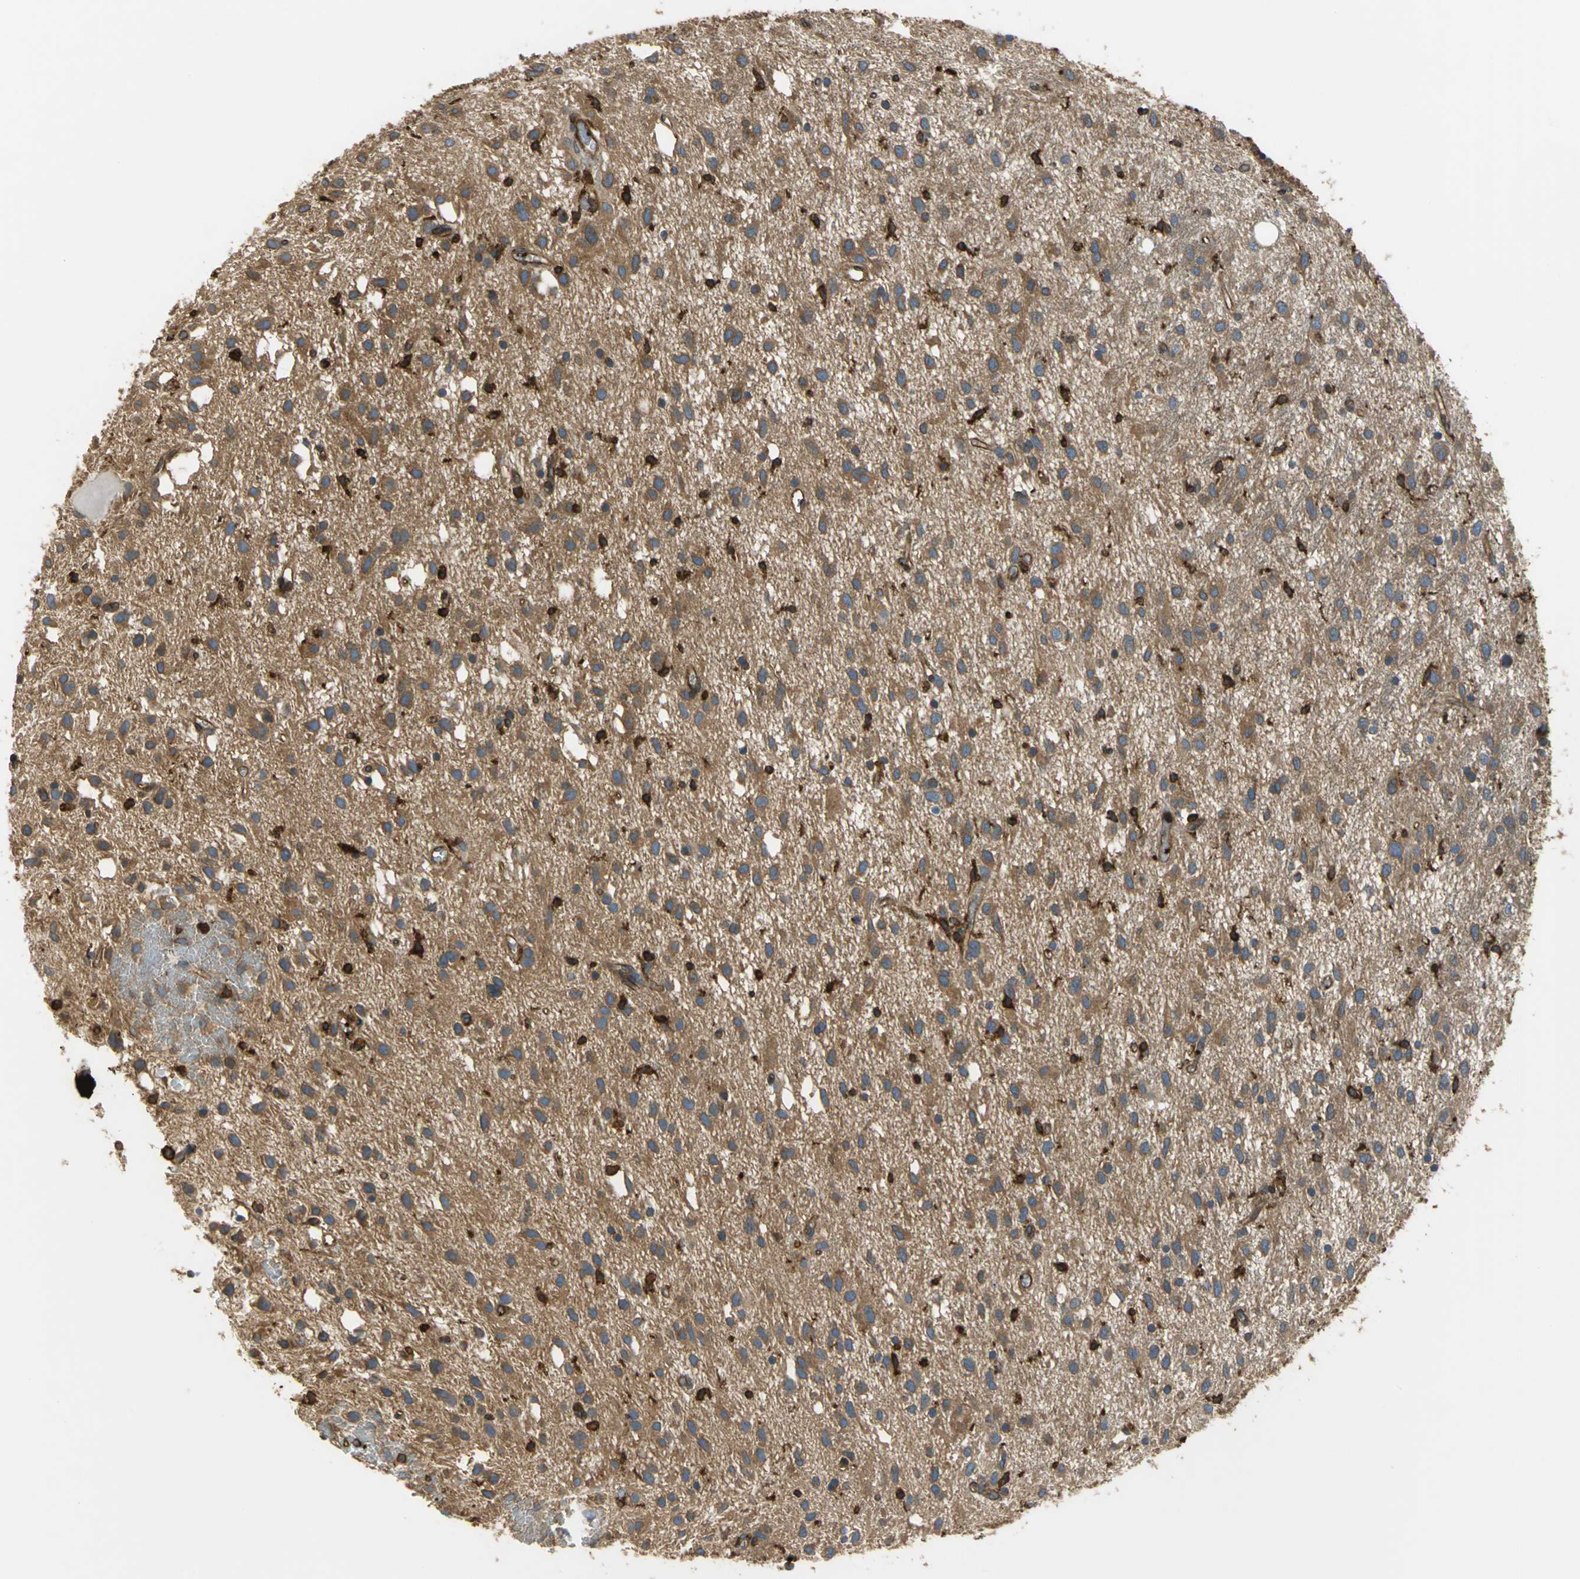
{"staining": {"intensity": "strong", "quantity": ">75%", "location": "cytoplasmic/membranous"}, "tissue": "glioma", "cell_type": "Tumor cells", "image_type": "cancer", "snomed": [{"axis": "morphology", "description": "Glioma, malignant, Low grade"}, {"axis": "topography", "description": "Brain"}], "caption": "Tumor cells reveal high levels of strong cytoplasmic/membranous positivity in about >75% of cells in human malignant glioma (low-grade).", "gene": "TLN1", "patient": {"sex": "male", "age": 77}}